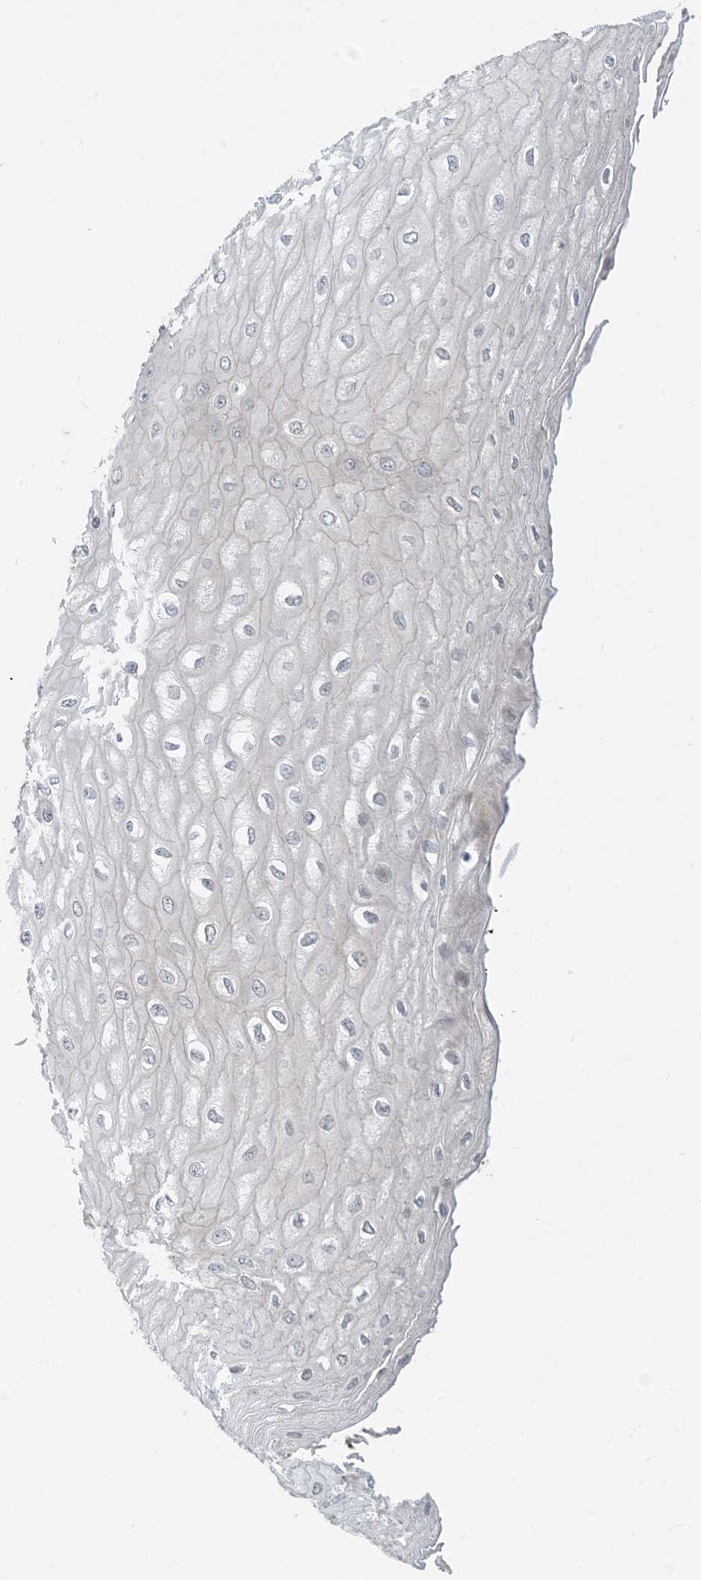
{"staining": {"intensity": "negative", "quantity": "none", "location": "none"}, "tissue": "esophagus", "cell_type": "Squamous epithelial cells", "image_type": "normal", "snomed": [{"axis": "morphology", "description": "Normal tissue, NOS"}, {"axis": "topography", "description": "Esophagus"}], "caption": "Esophagus was stained to show a protein in brown. There is no significant staining in squamous epithelial cells. (Brightfield microscopy of DAB (3,3'-diaminobenzidine) immunohistochemistry (IHC) at high magnification).", "gene": "AOC1", "patient": {"sex": "male", "age": 60}}